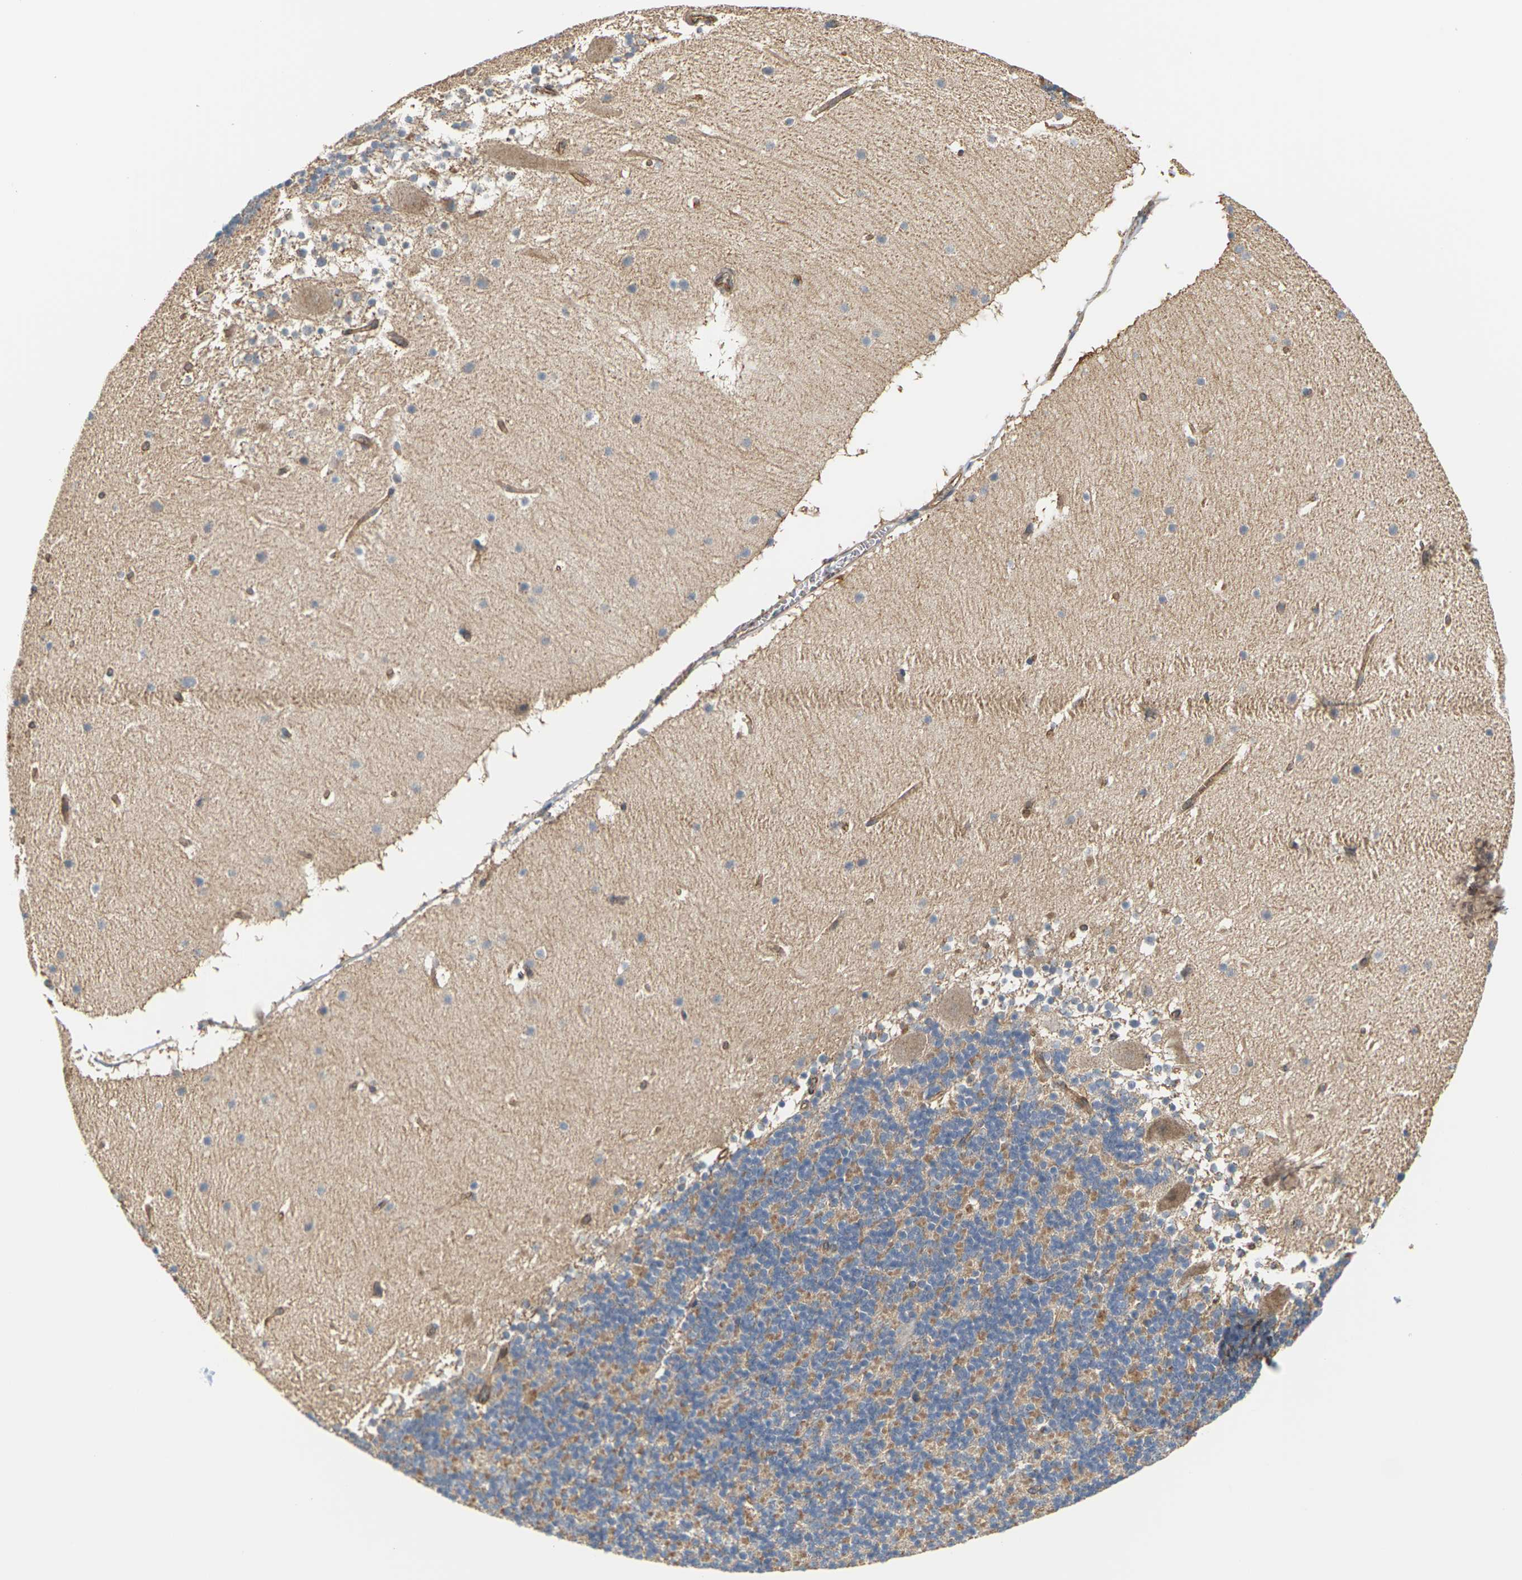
{"staining": {"intensity": "moderate", "quantity": "25%-75%", "location": "cytoplasmic/membranous"}, "tissue": "cerebellum", "cell_type": "Cells in granular layer", "image_type": "normal", "snomed": [{"axis": "morphology", "description": "Normal tissue, NOS"}, {"axis": "topography", "description": "Cerebellum"}], "caption": "Immunohistochemistry staining of benign cerebellum, which shows medium levels of moderate cytoplasmic/membranous staining in approximately 25%-75% of cells in granular layer indicating moderate cytoplasmic/membranous protein staining. The staining was performed using DAB (brown) for protein detection and nuclei were counterstained in hematoxylin (blue).", "gene": "PCDHB4", "patient": {"sex": "male", "age": 45}}